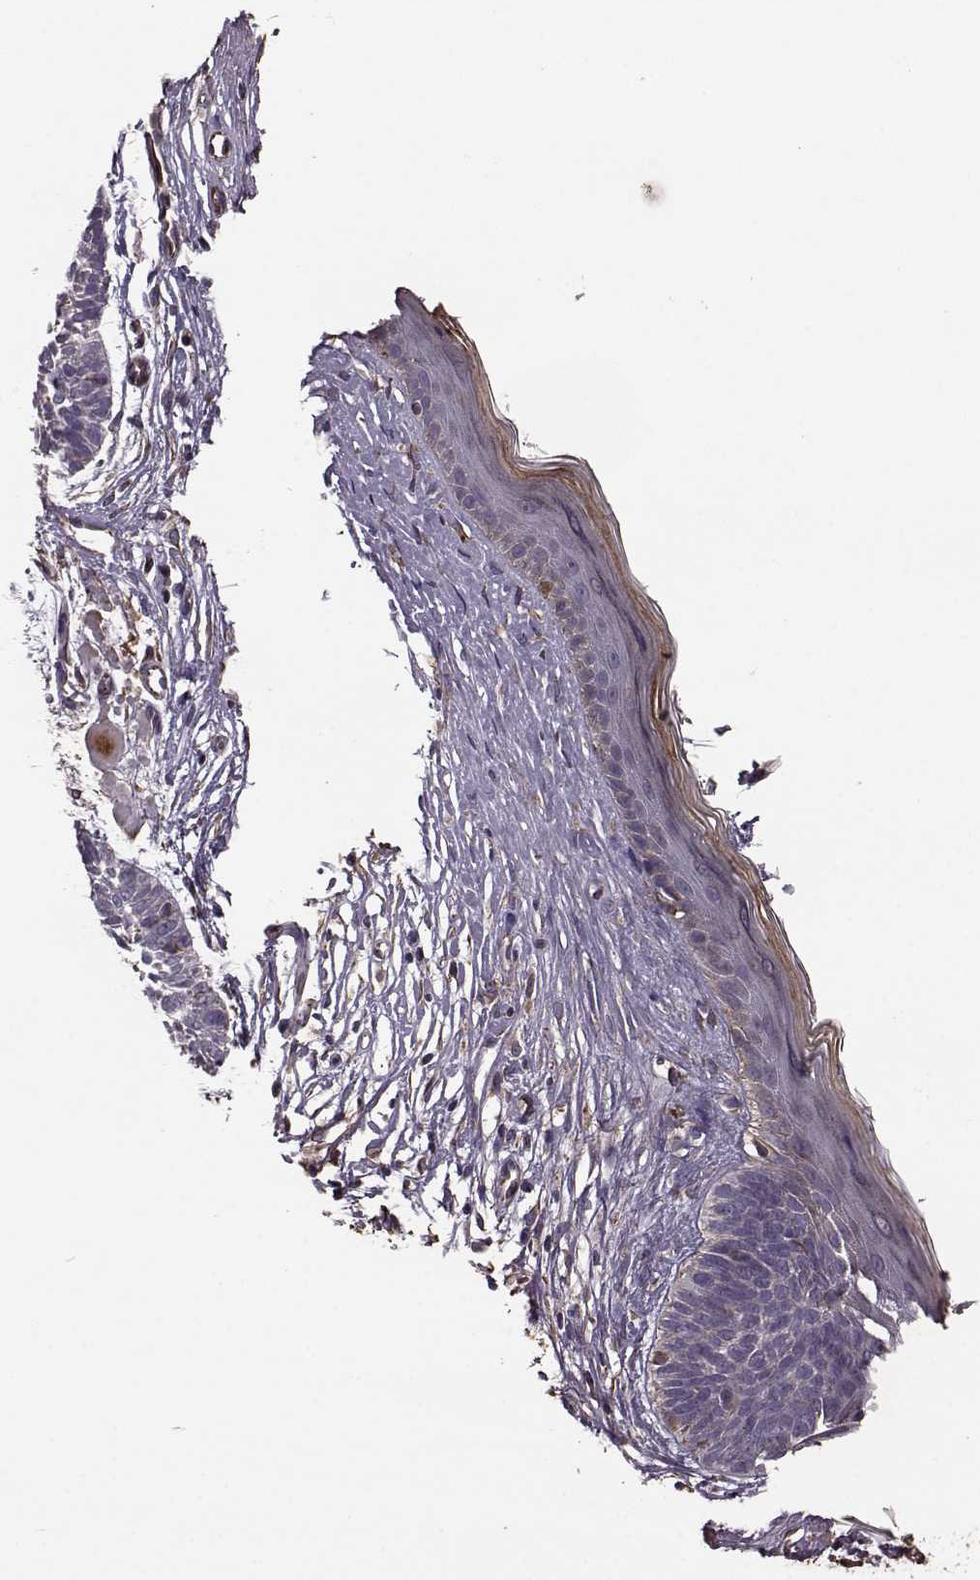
{"staining": {"intensity": "negative", "quantity": "none", "location": "none"}, "tissue": "skin cancer", "cell_type": "Tumor cells", "image_type": "cancer", "snomed": [{"axis": "morphology", "description": "Basal cell carcinoma"}, {"axis": "topography", "description": "Skin"}], "caption": "DAB immunohistochemical staining of human skin basal cell carcinoma displays no significant staining in tumor cells.", "gene": "NTF3", "patient": {"sex": "male", "age": 85}}